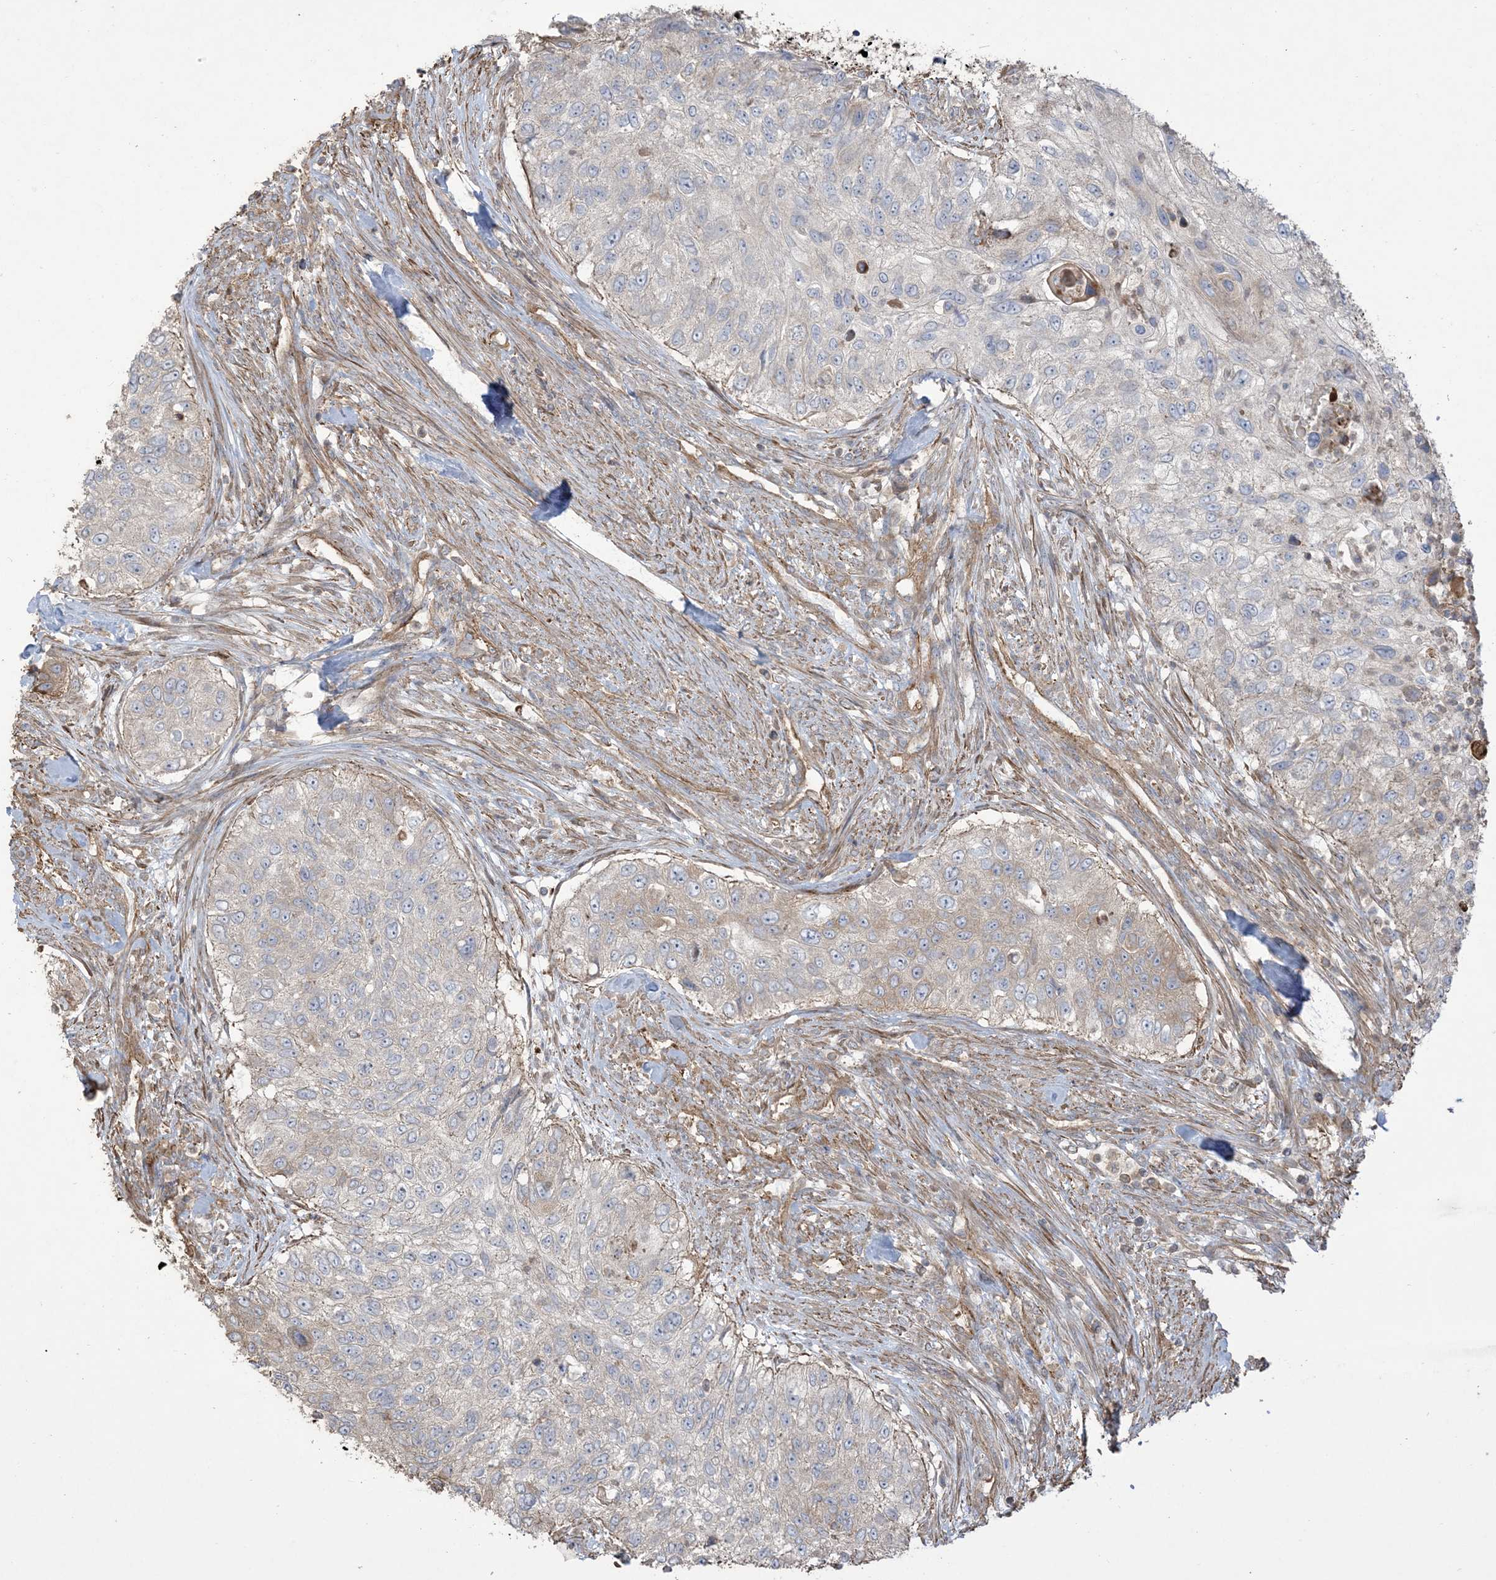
{"staining": {"intensity": "weak", "quantity": "<25%", "location": "cytoplasmic/membranous"}, "tissue": "urothelial cancer", "cell_type": "Tumor cells", "image_type": "cancer", "snomed": [{"axis": "morphology", "description": "Urothelial carcinoma, High grade"}, {"axis": "topography", "description": "Urinary bladder"}], "caption": "Immunohistochemical staining of urothelial carcinoma (high-grade) reveals no significant positivity in tumor cells. The staining is performed using DAB brown chromogen with nuclei counter-stained in using hematoxylin.", "gene": "KLHL18", "patient": {"sex": "female", "age": 60}}